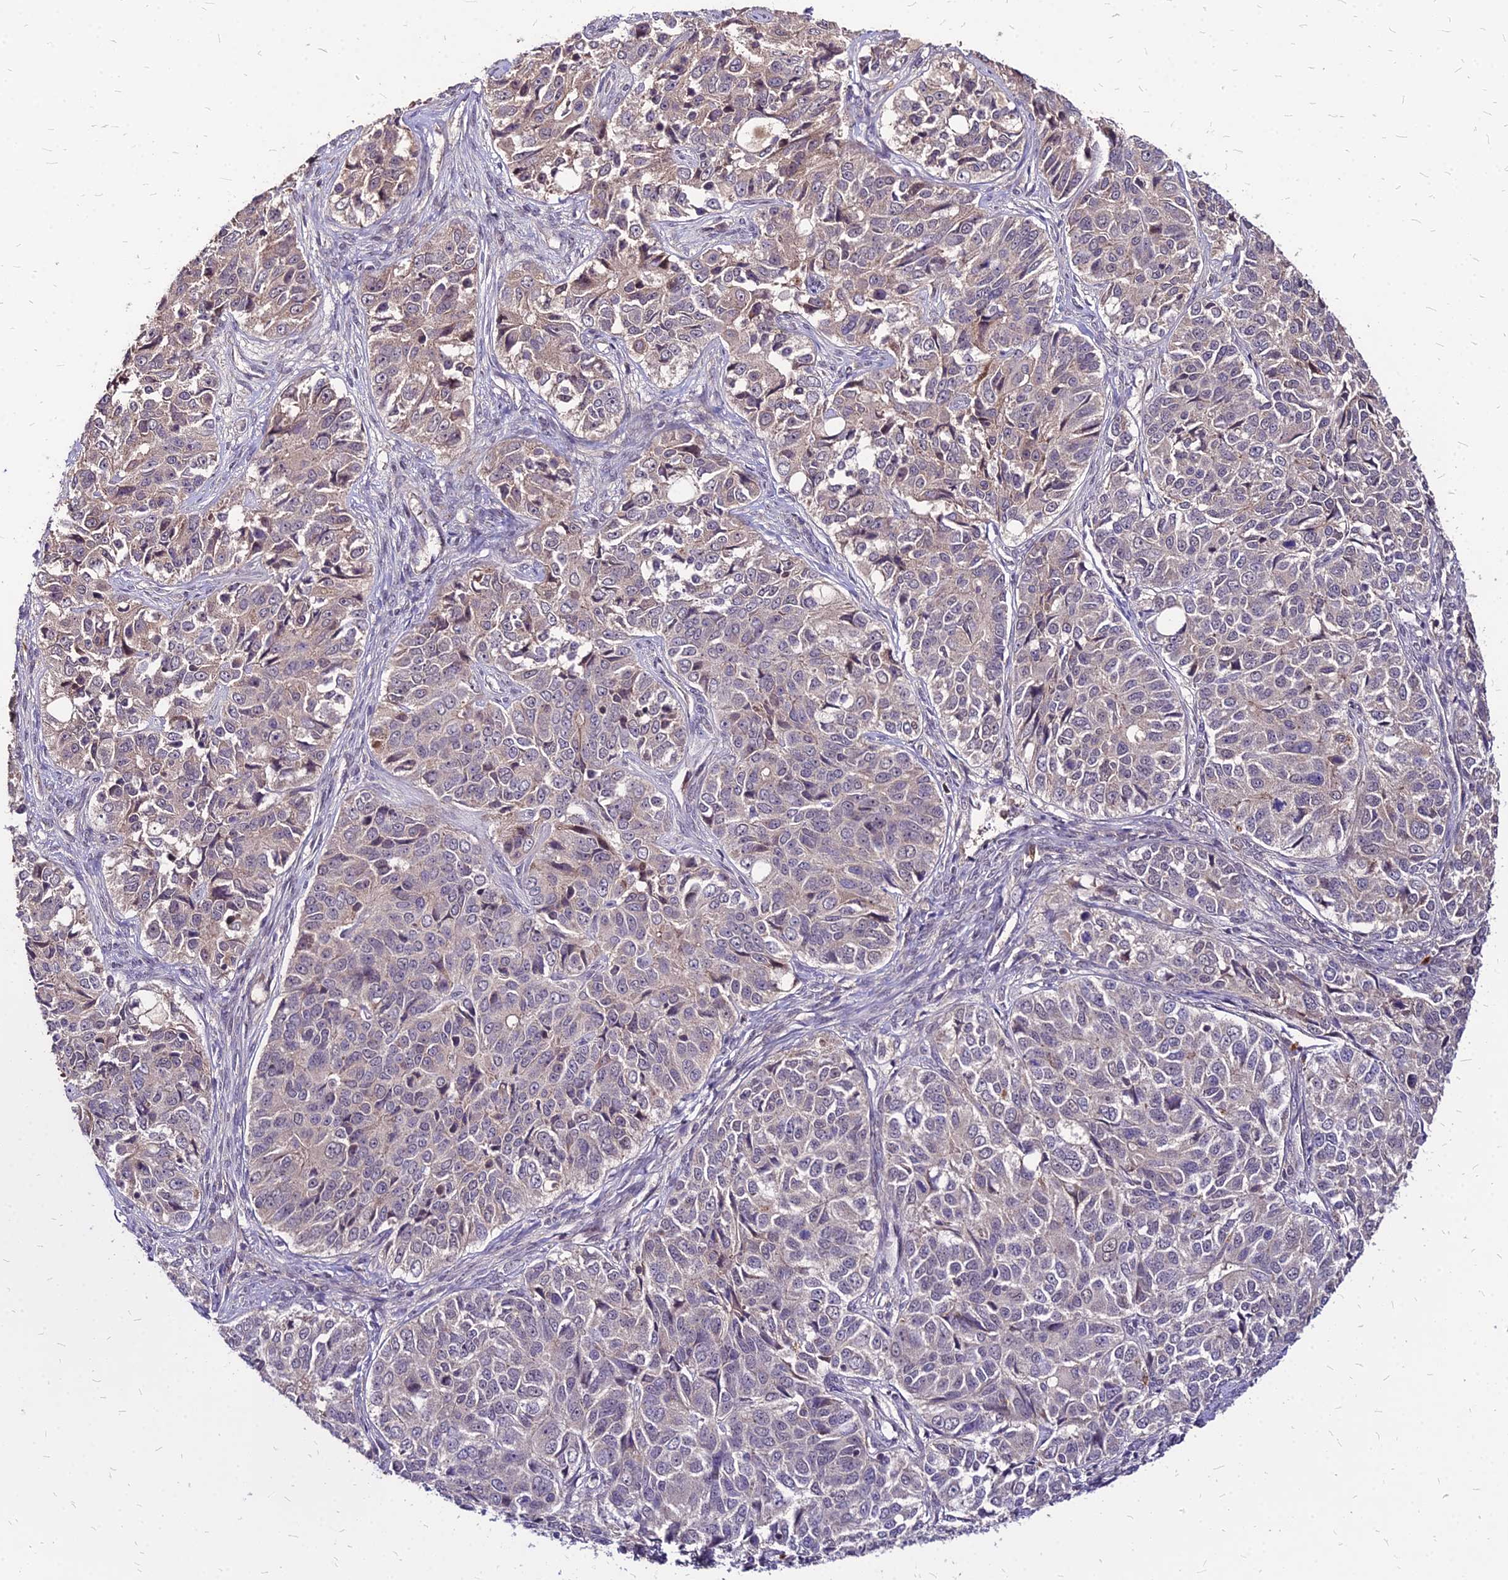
{"staining": {"intensity": "weak", "quantity": "<25%", "location": "cytoplasmic/membranous"}, "tissue": "ovarian cancer", "cell_type": "Tumor cells", "image_type": "cancer", "snomed": [{"axis": "morphology", "description": "Carcinoma, endometroid"}, {"axis": "topography", "description": "Ovary"}], "caption": "High power microscopy photomicrograph of an immunohistochemistry (IHC) photomicrograph of endometroid carcinoma (ovarian), revealing no significant expression in tumor cells. Brightfield microscopy of immunohistochemistry (IHC) stained with DAB (3,3'-diaminobenzidine) (brown) and hematoxylin (blue), captured at high magnification.", "gene": "APBA3", "patient": {"sex": "female", "age": 51}}